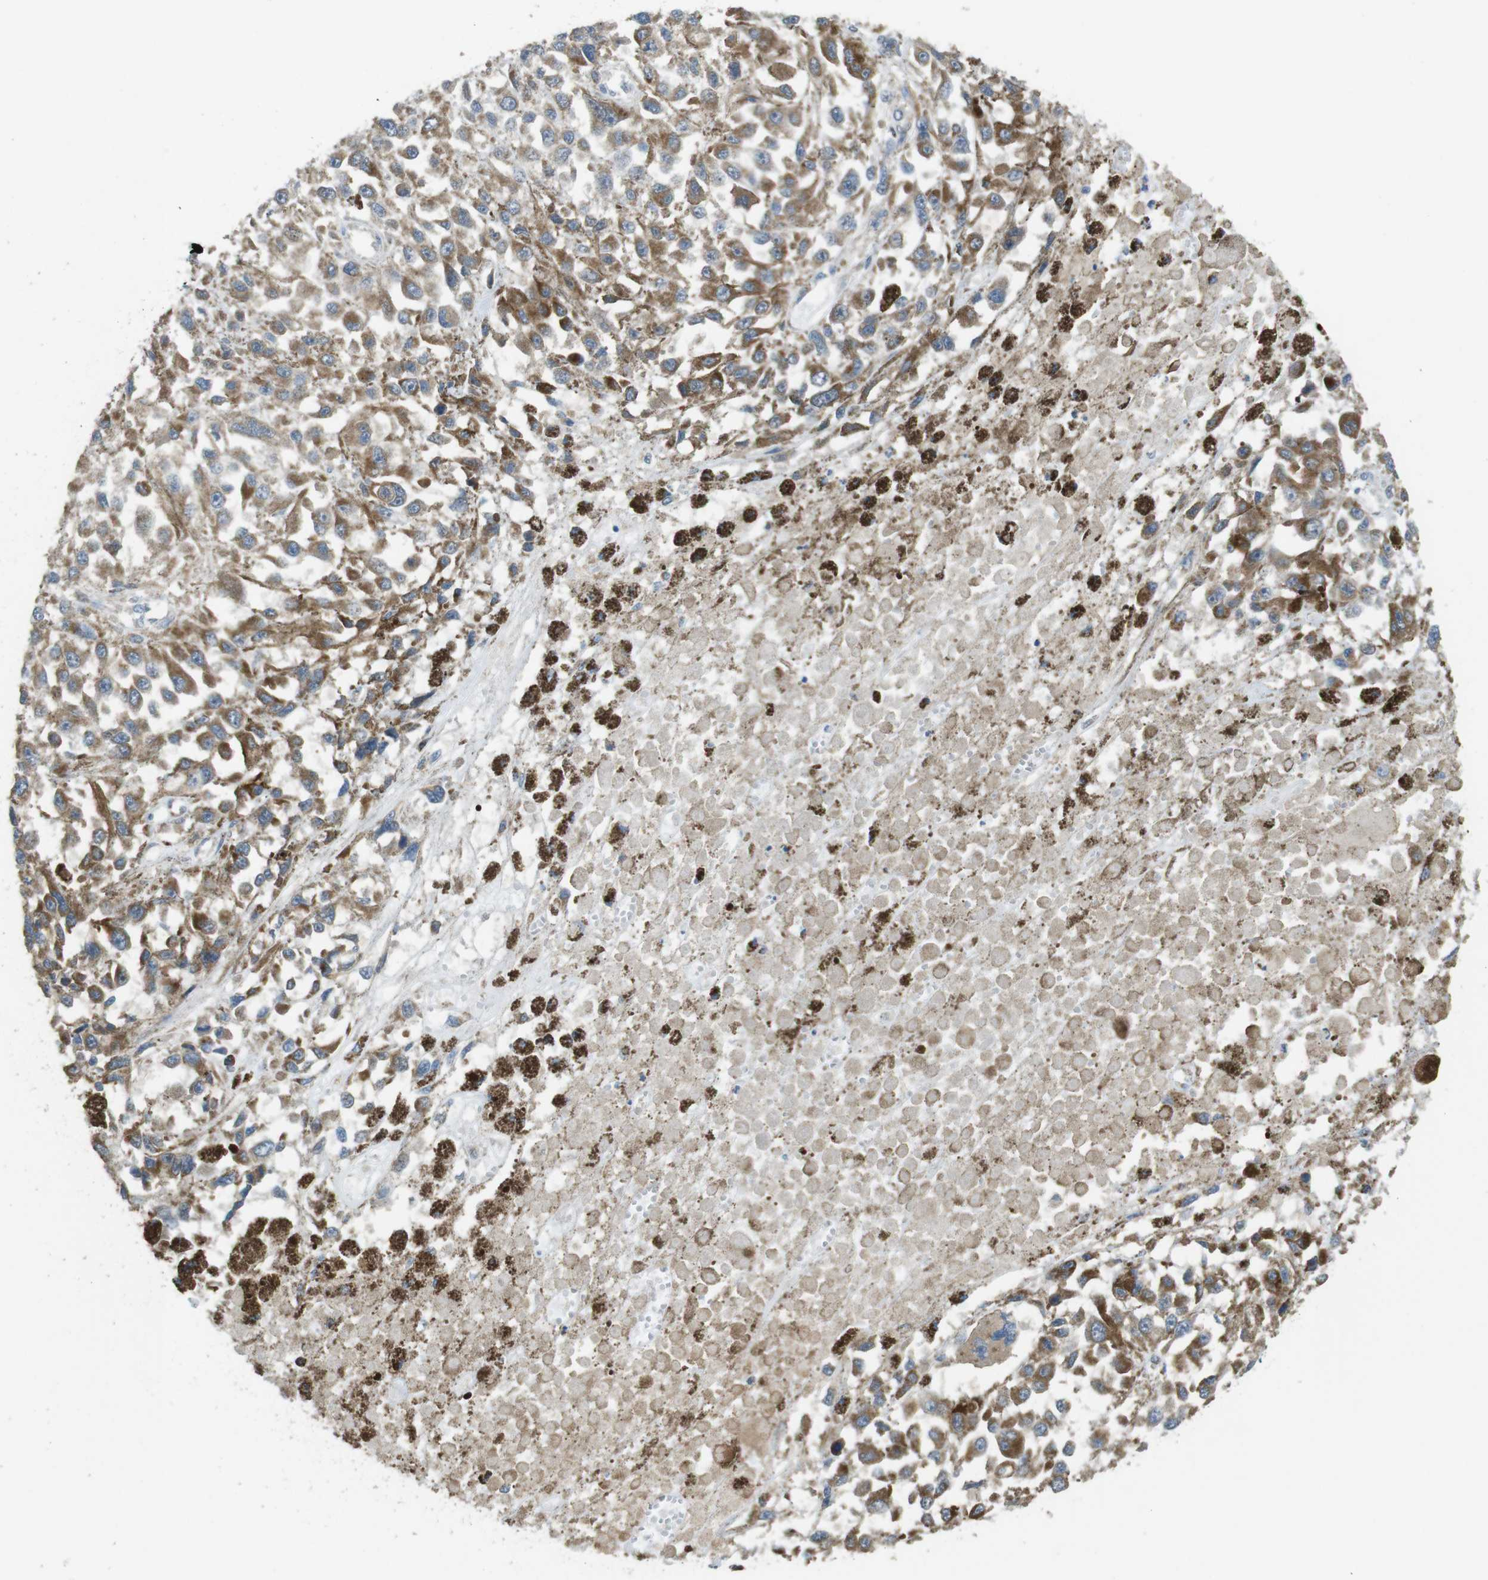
{"staining": {"intensity": "moderate", "quantity": ">75%", "location": "cytoplasmic/membranous"}, "tissue": "melanoma", "cell_type": "Tumor cells", "image_type": "cancer", "snomed": [{"axis": "morphology", "description": "Malignant melanoma, Metastatic site"}, {"axis": "topography", "description": "Lymph node"}], "caption": "Immunohistochemistry image of human malignant melanoma (metastatic site) stained for a protein (brown), which displays medium levels of moderate cytoplasmic/membranous positivity in about >75% of tumor cells.", "gene": "CALHM2", "patient": {"sex": "male", "age": 59}}